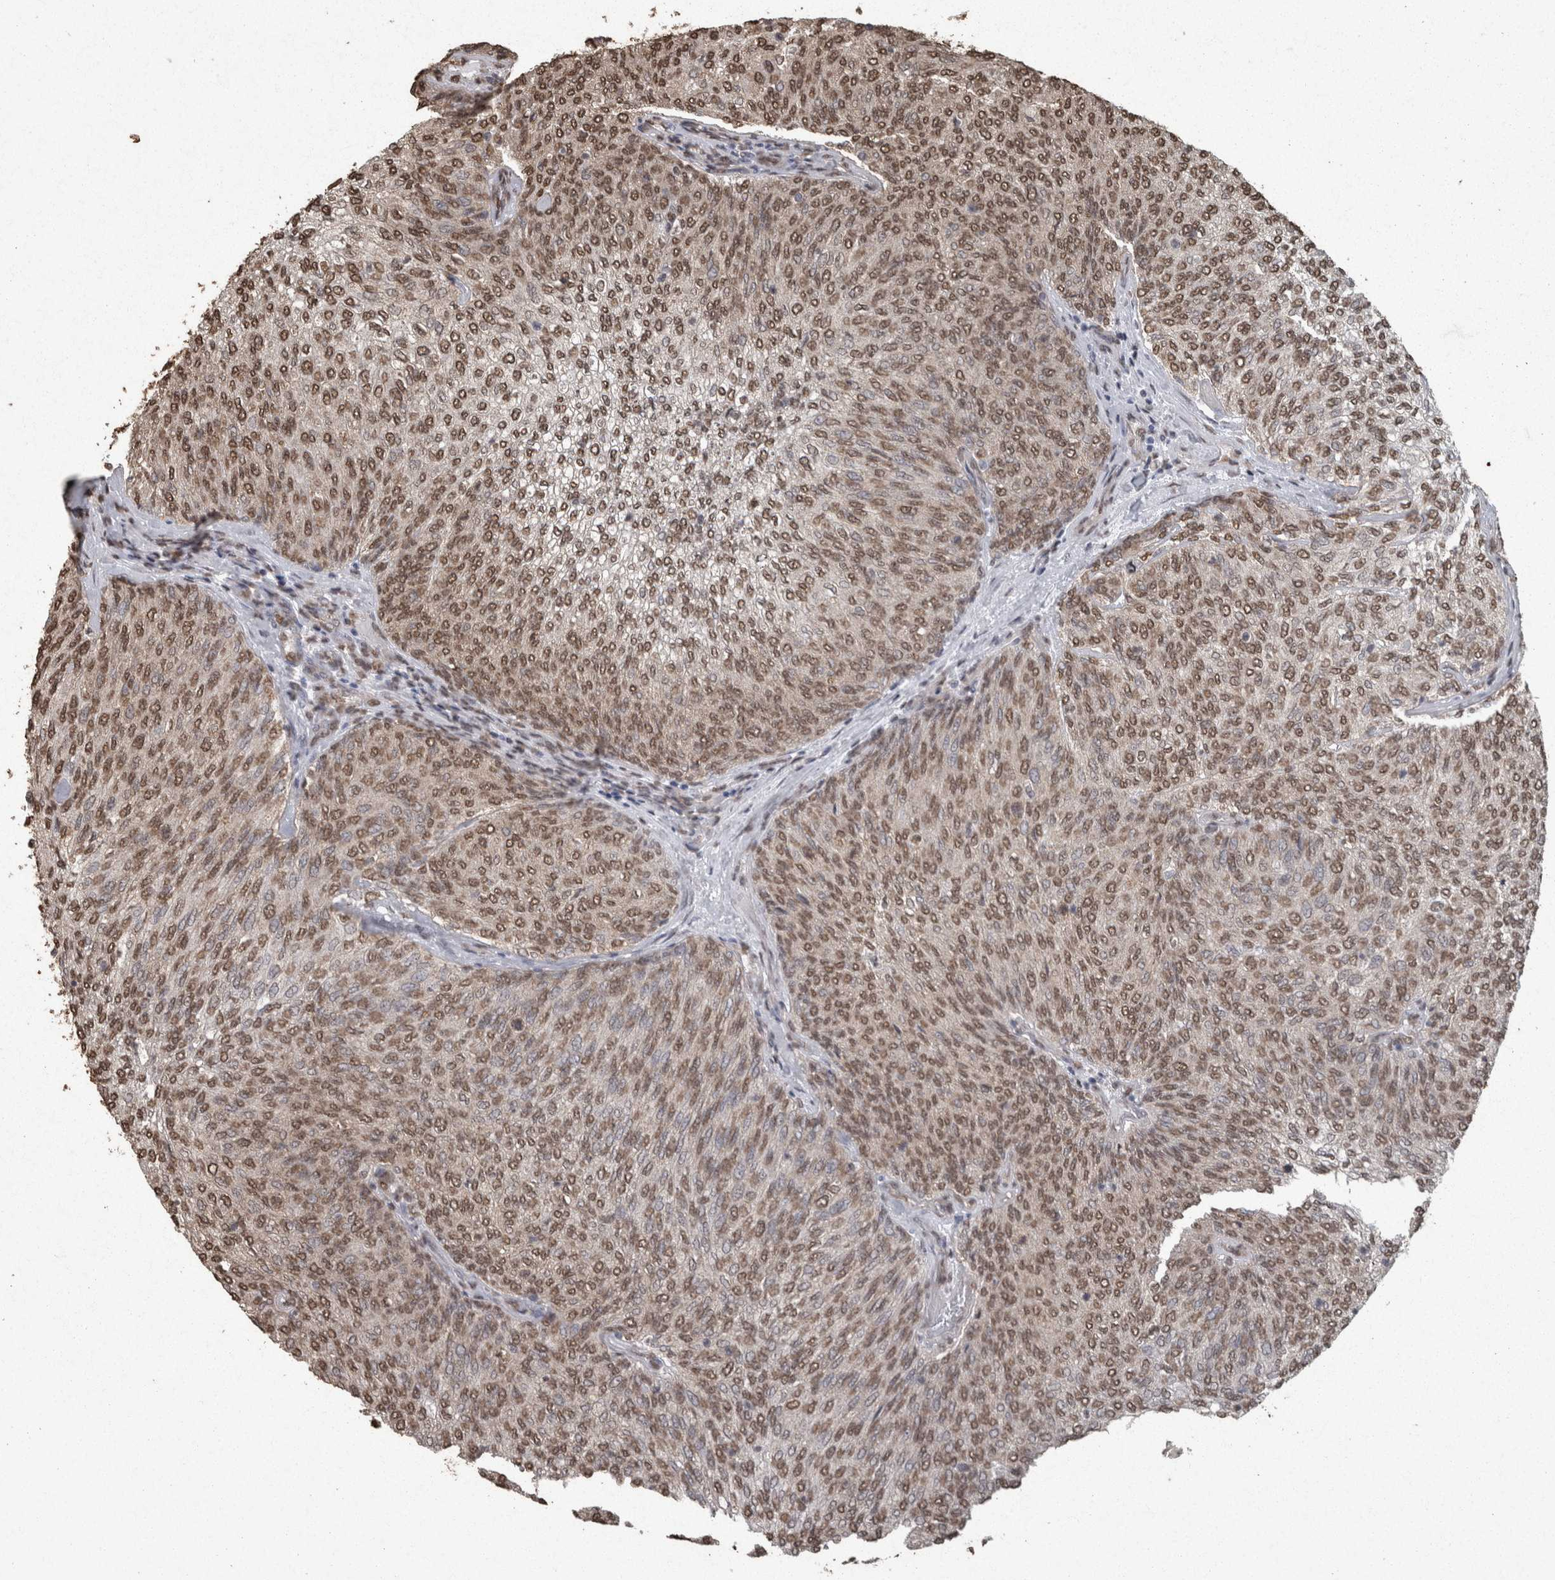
{"staining": {"intensity": "moderate", "quantity": ">75%", "location": "nuclear"}, "tissue": "urothelial cancer", "cell_type": "Tumor cells", "image_type": "cancer", "snomed": [{"axis": "morphology", "description": "Urothelial carcinoma, Low grade"}, {"axis": "topography", "description": "Urinary bladder"}], "caption": "This is an image of immunohistochemistry staining of urothelial cancer, which shows moderate staining in the nuclear of tumor cells.", "gene": "SMAD7", "patient": {"sex": "female", "age": 79}}